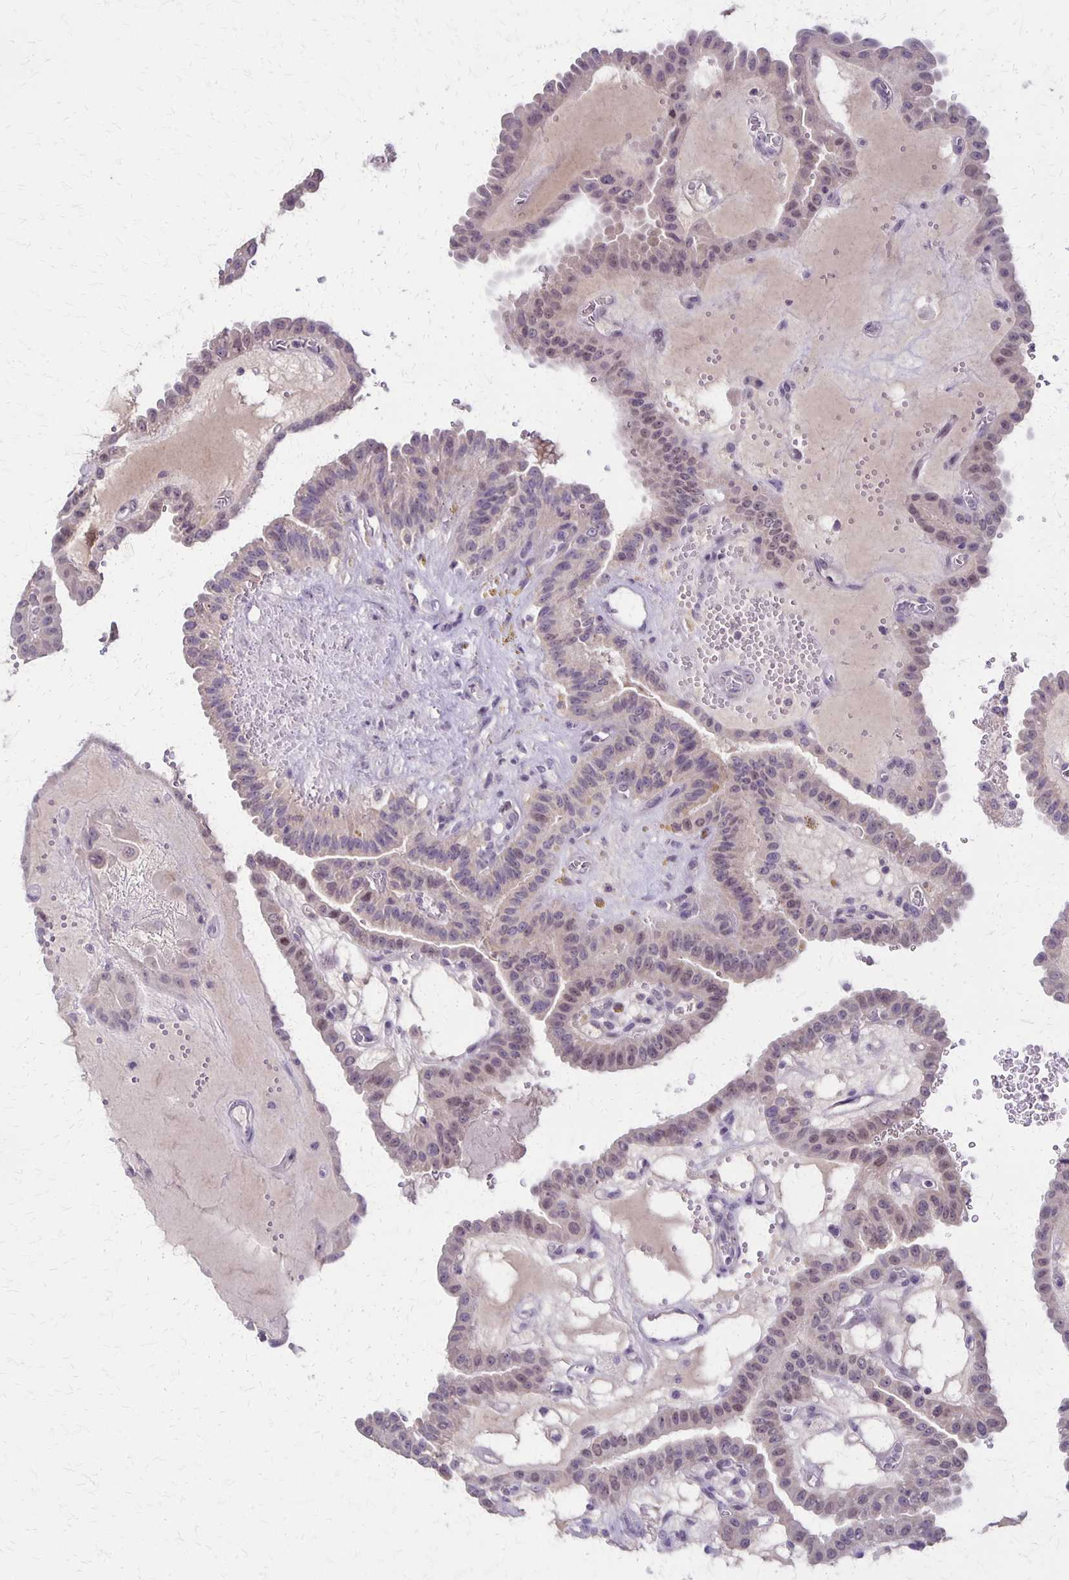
{"staining": {"intensity": "negative", "quantity": "none", "location": "none"}, "tissue": "thyroid cancer", "cell_type": "Tumor cells", "image_type": "cancer", "snomed": [{"axis": "morphology", "description": "Papillary adenocarcinoma, NOS"}, {"axis": "topography", "description": "Thyroid gland"}], "caption": "This is an immunohistochemistry (IHC) micrograph of thyroid cancer. There is no positivity in tumor cells.", "gene": "SLC35E2B", "patient": {"sex": "male", "age": 87}}